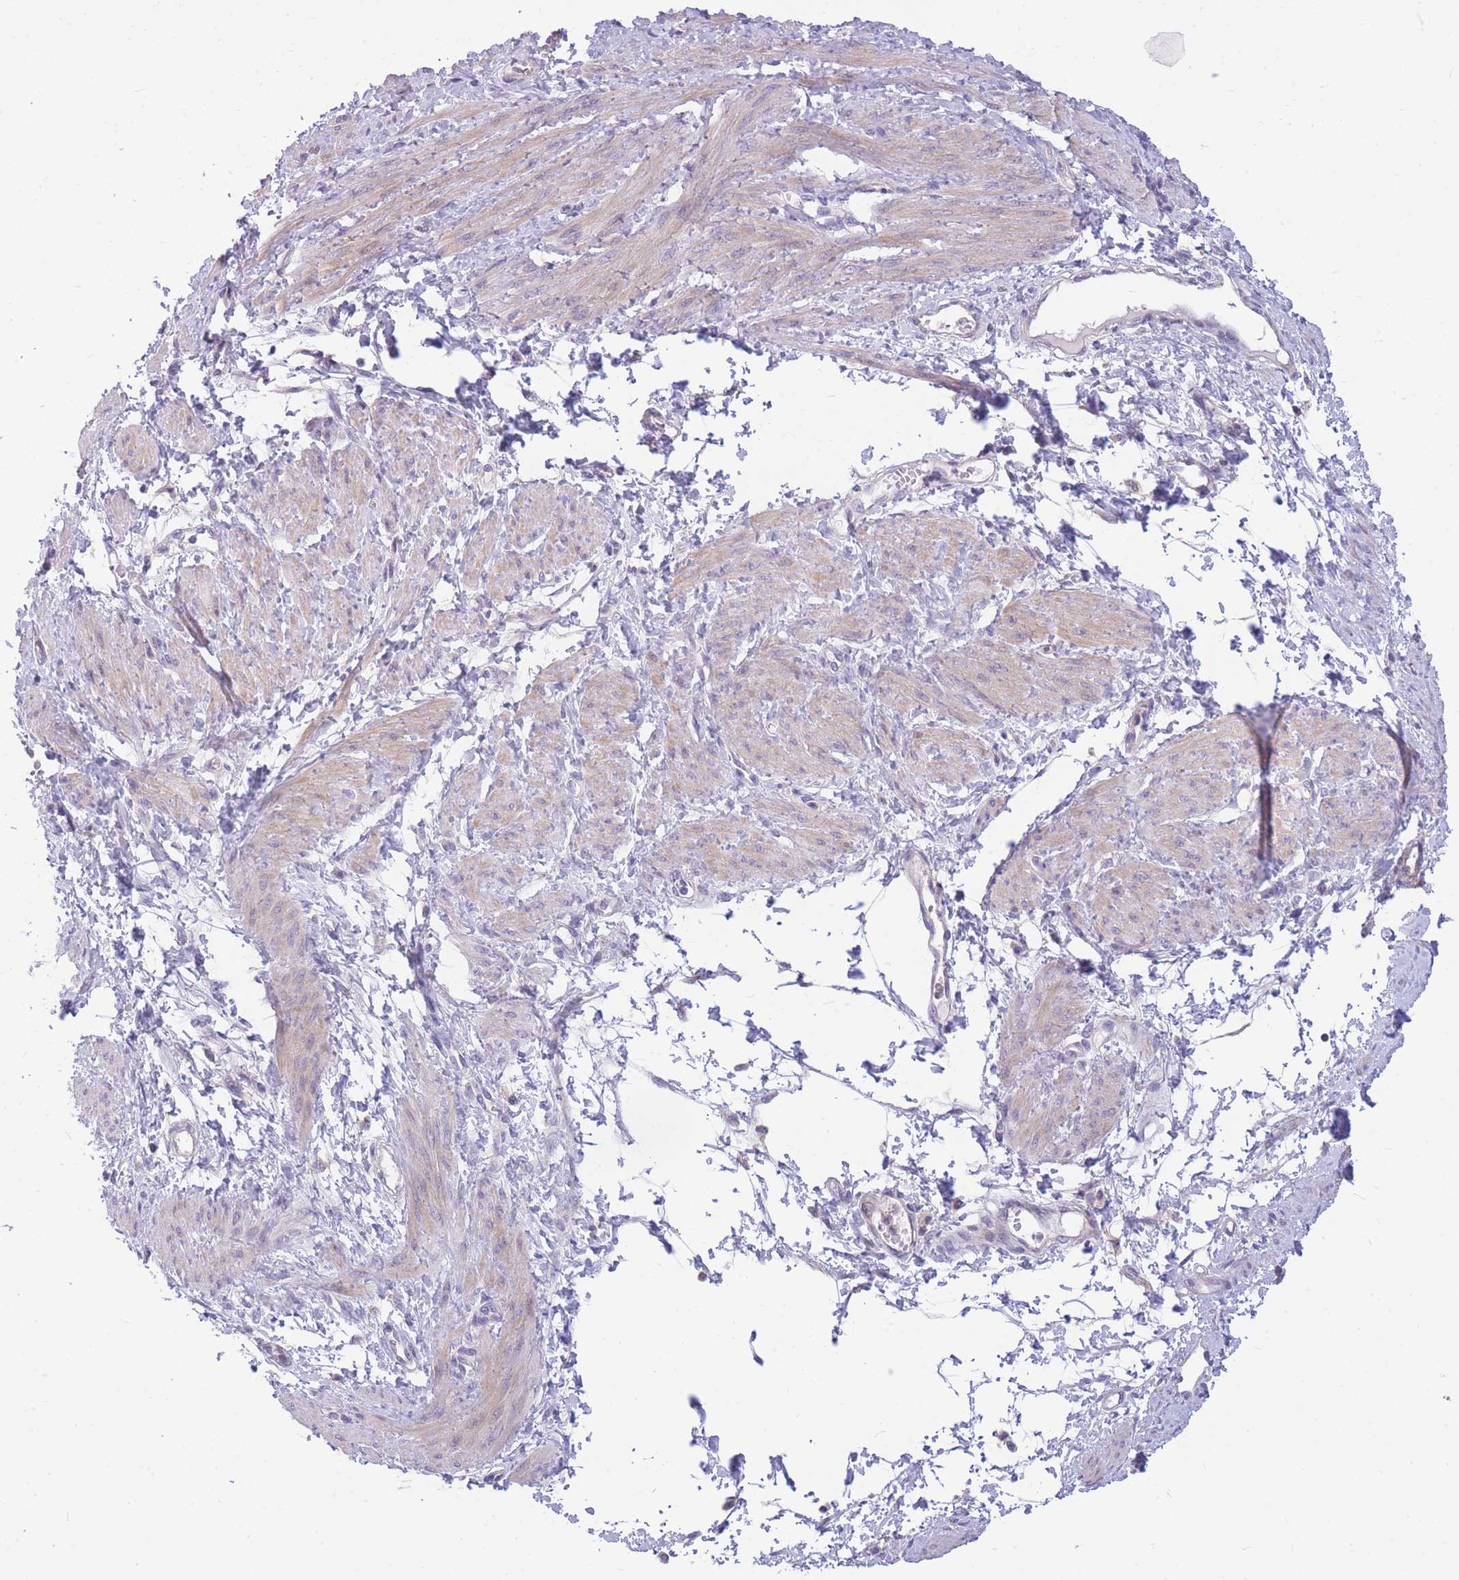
{"staining": {"intensity": "weak", "quantity": ">75%", "location": "cytoplasmic/membranous"}, "tissue": "smooth muscle", "cell_type": "Smooth muscle cells", "image_type": "normal", "snomed": [{"axis": "morphology", "description": "Normal tissue, NOS"}, {"axis": "topography", "description": "Smooth muscle"}, {"axis": "topography", "description": "Uterus"}], "caption": "This micrograph shows normal smooth muscle stained with IHC to label a protein in brown. The cytoplasmic/membranous of smooth muscle cells show weak positivity for the protein. Nuclei are counter-stained blue.", "gene": "OR5T1", "patient": {"sex": "female", "age": 39}}